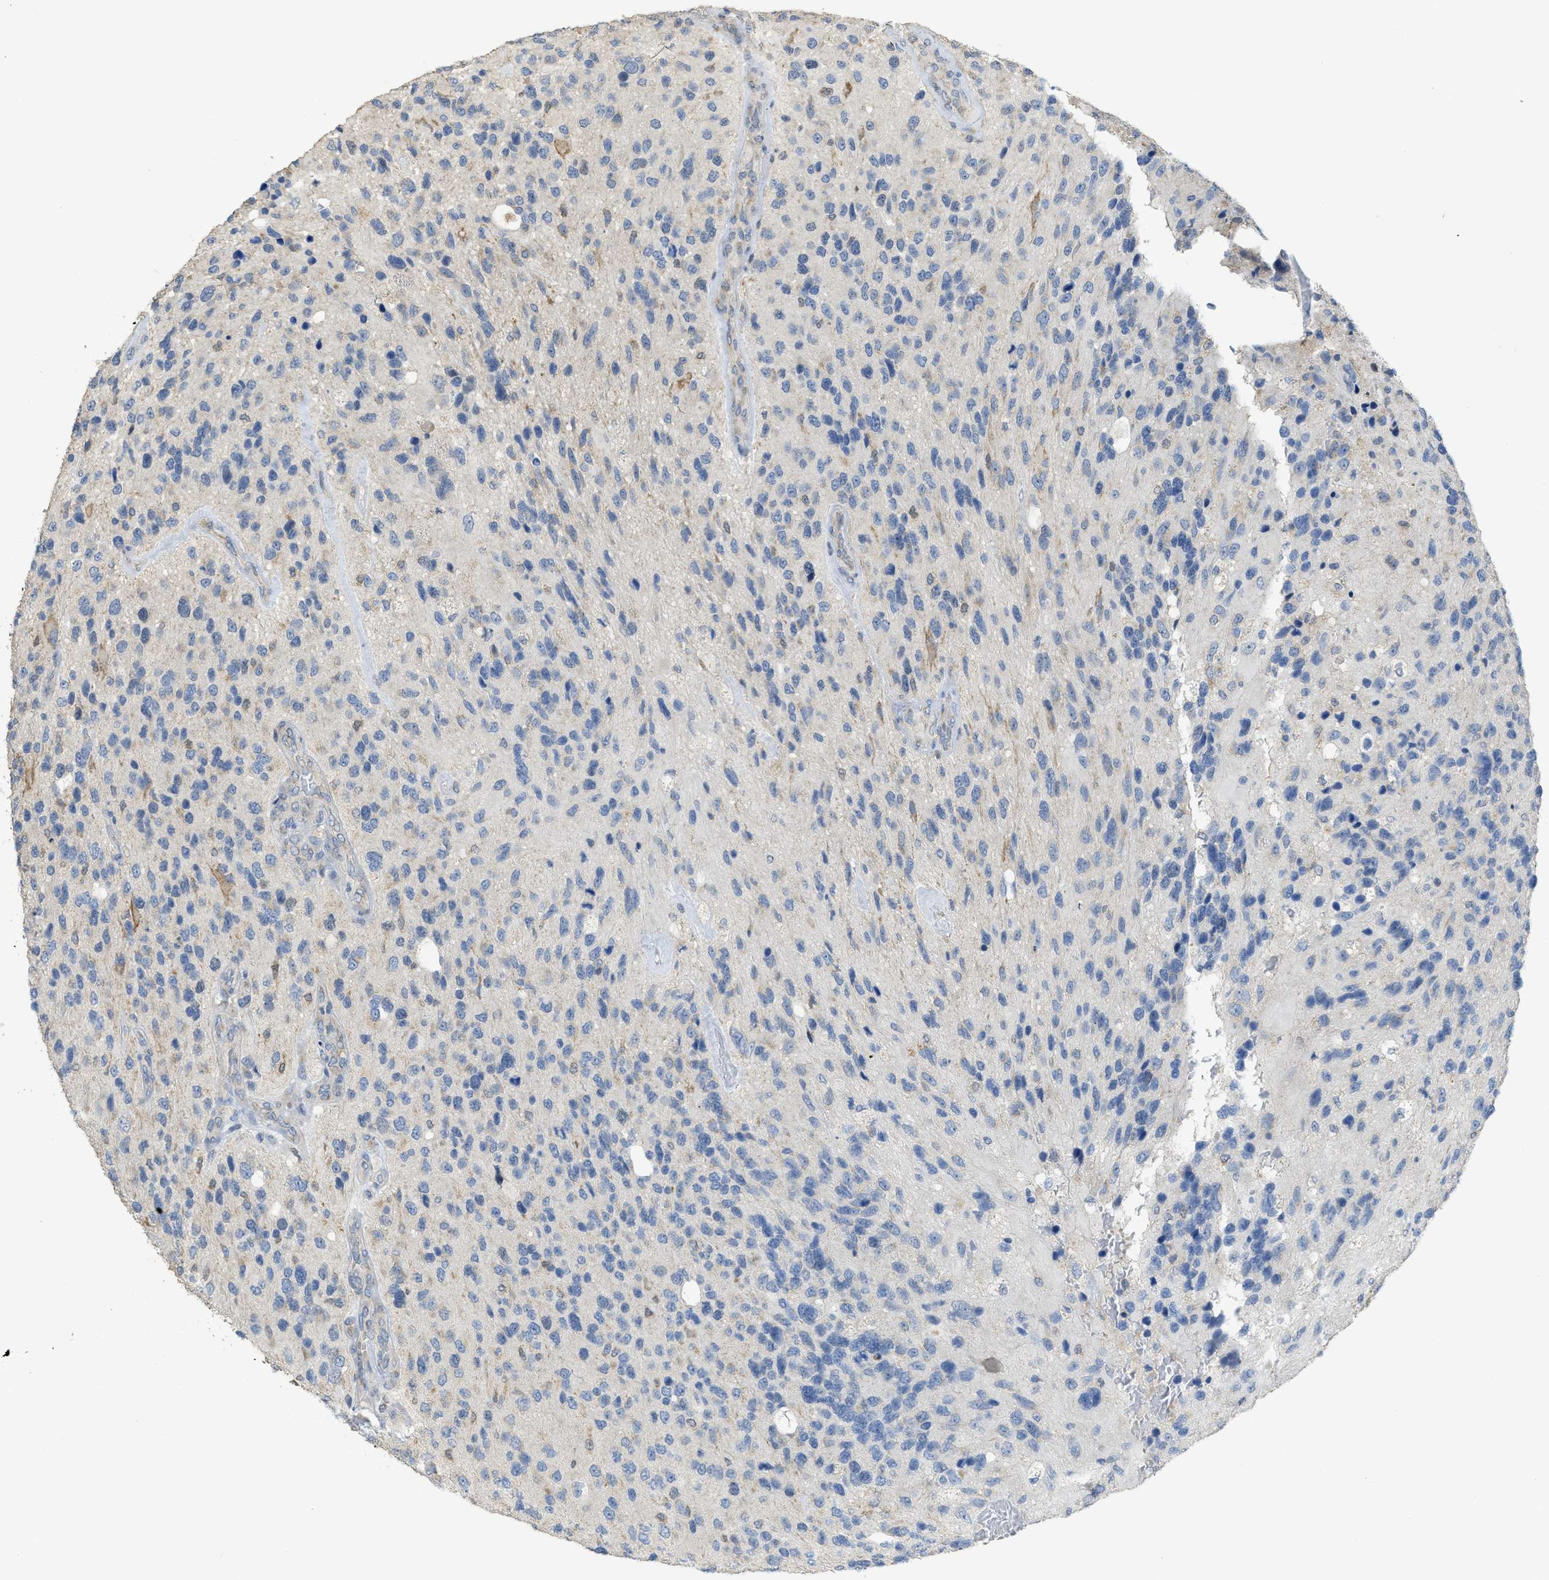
{"staining": {"intensity": "negative", "quantity": "none", "location": "none"}, "tissue": "glioma", "cell_type": "Tumor cells", "image_type": "cancer", "snomed": [{"axis": "morphology", "description": "Glioma, malignant, High grade"}, {"axis": "topography", "description": "Brain"}], "caption": "Tumor cells are negative for protein expression in human malignant glioma (high-grade).", "gene": "SFXN2", "patient": {"sex": "female", "age": 58}}